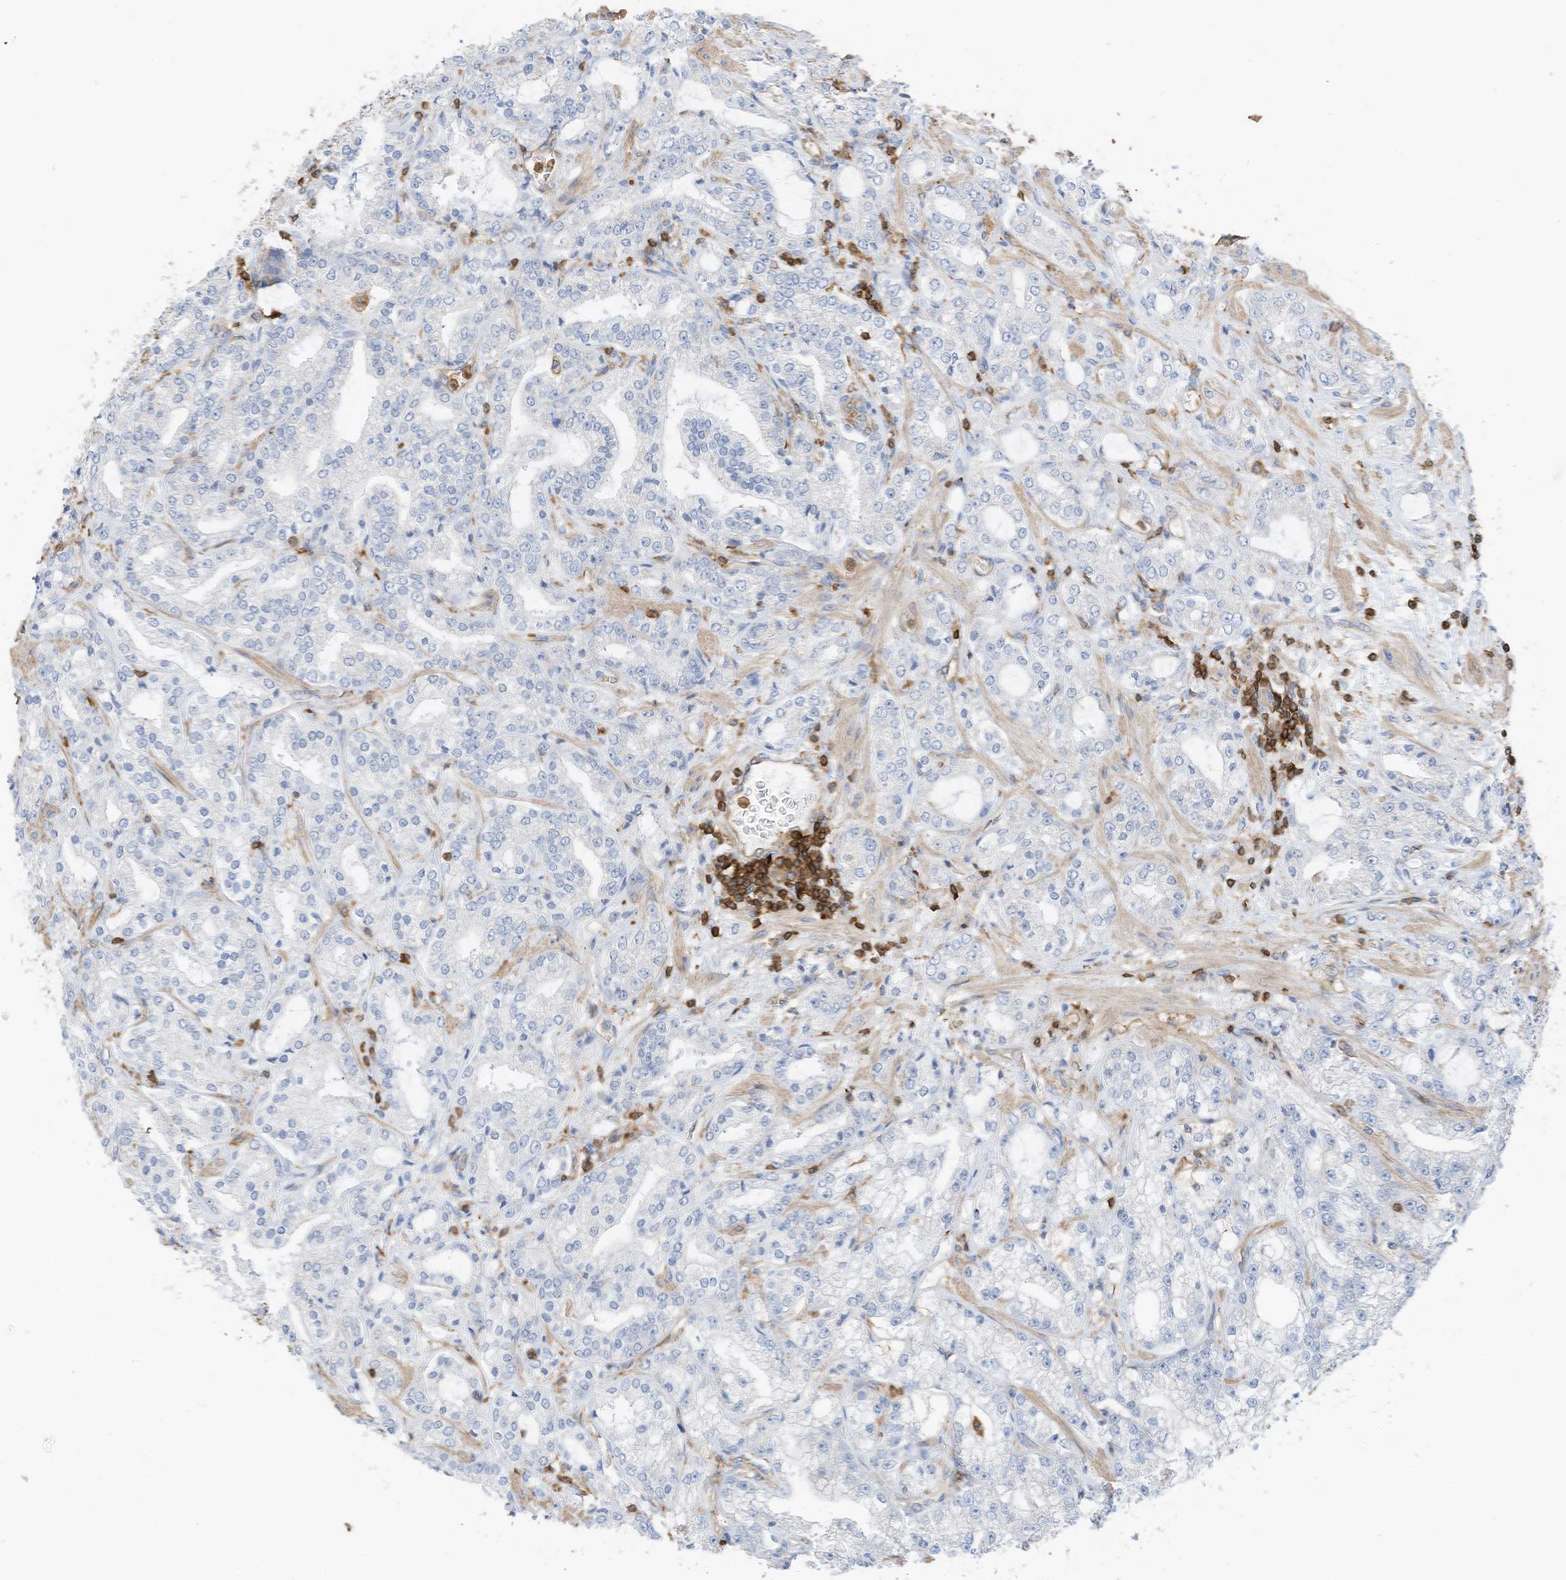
{"staining": {"intensity": "negative", "quantity": "none", "location": "none"}, "tissue": "prostate cancer", "cell_type": "Tumor cells", "image_type": "cancer", "snomed": [{"axis": "morphology", "description": "Adenocarcinoma, High grade"}, {"axis": "topography", "description": "Prostate"}], "caption": "Tumor cells show no significant staining in prostate cancer.", "gene": "ARHGAP25", "patient": {"sex": "male", "age": 64}}